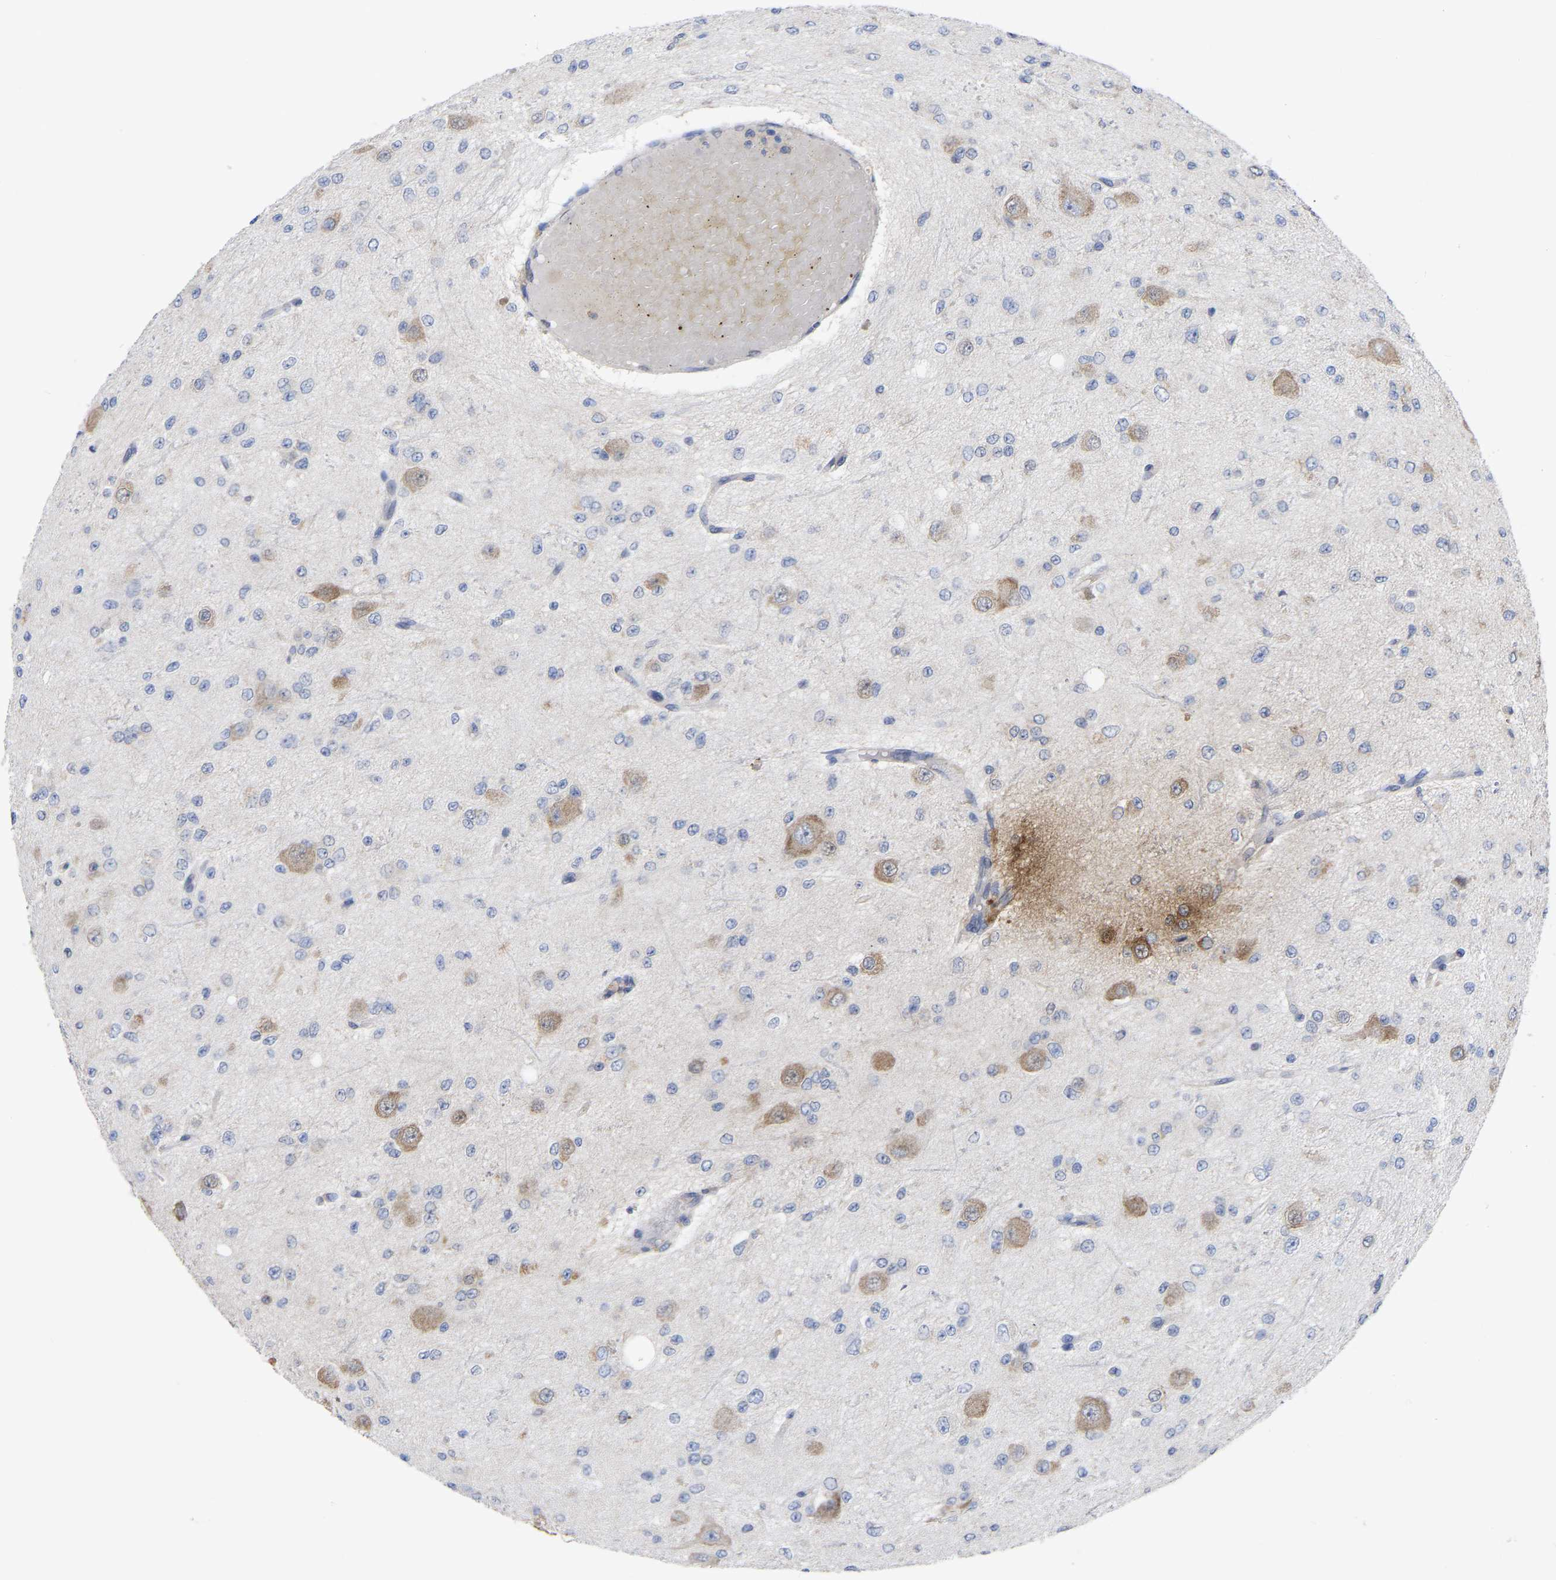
{"staining": {"intensity": "negative", "quantity": "none", "location": "none"}, "tissue": "glioma", "cell_type": "Tumor cells", "image_type": "cancer", "snomed": [{"axis": "morphology", "description": "Glioma, malignant, High grade"}, {"axis": "topography", "description": "pancreas cauda"}], "caption": "Immunohistochemistry of human glioma shows no positivity in tumor cells.", "gene": "TCP1", "patient": {"sex": "male", "age": 60}}